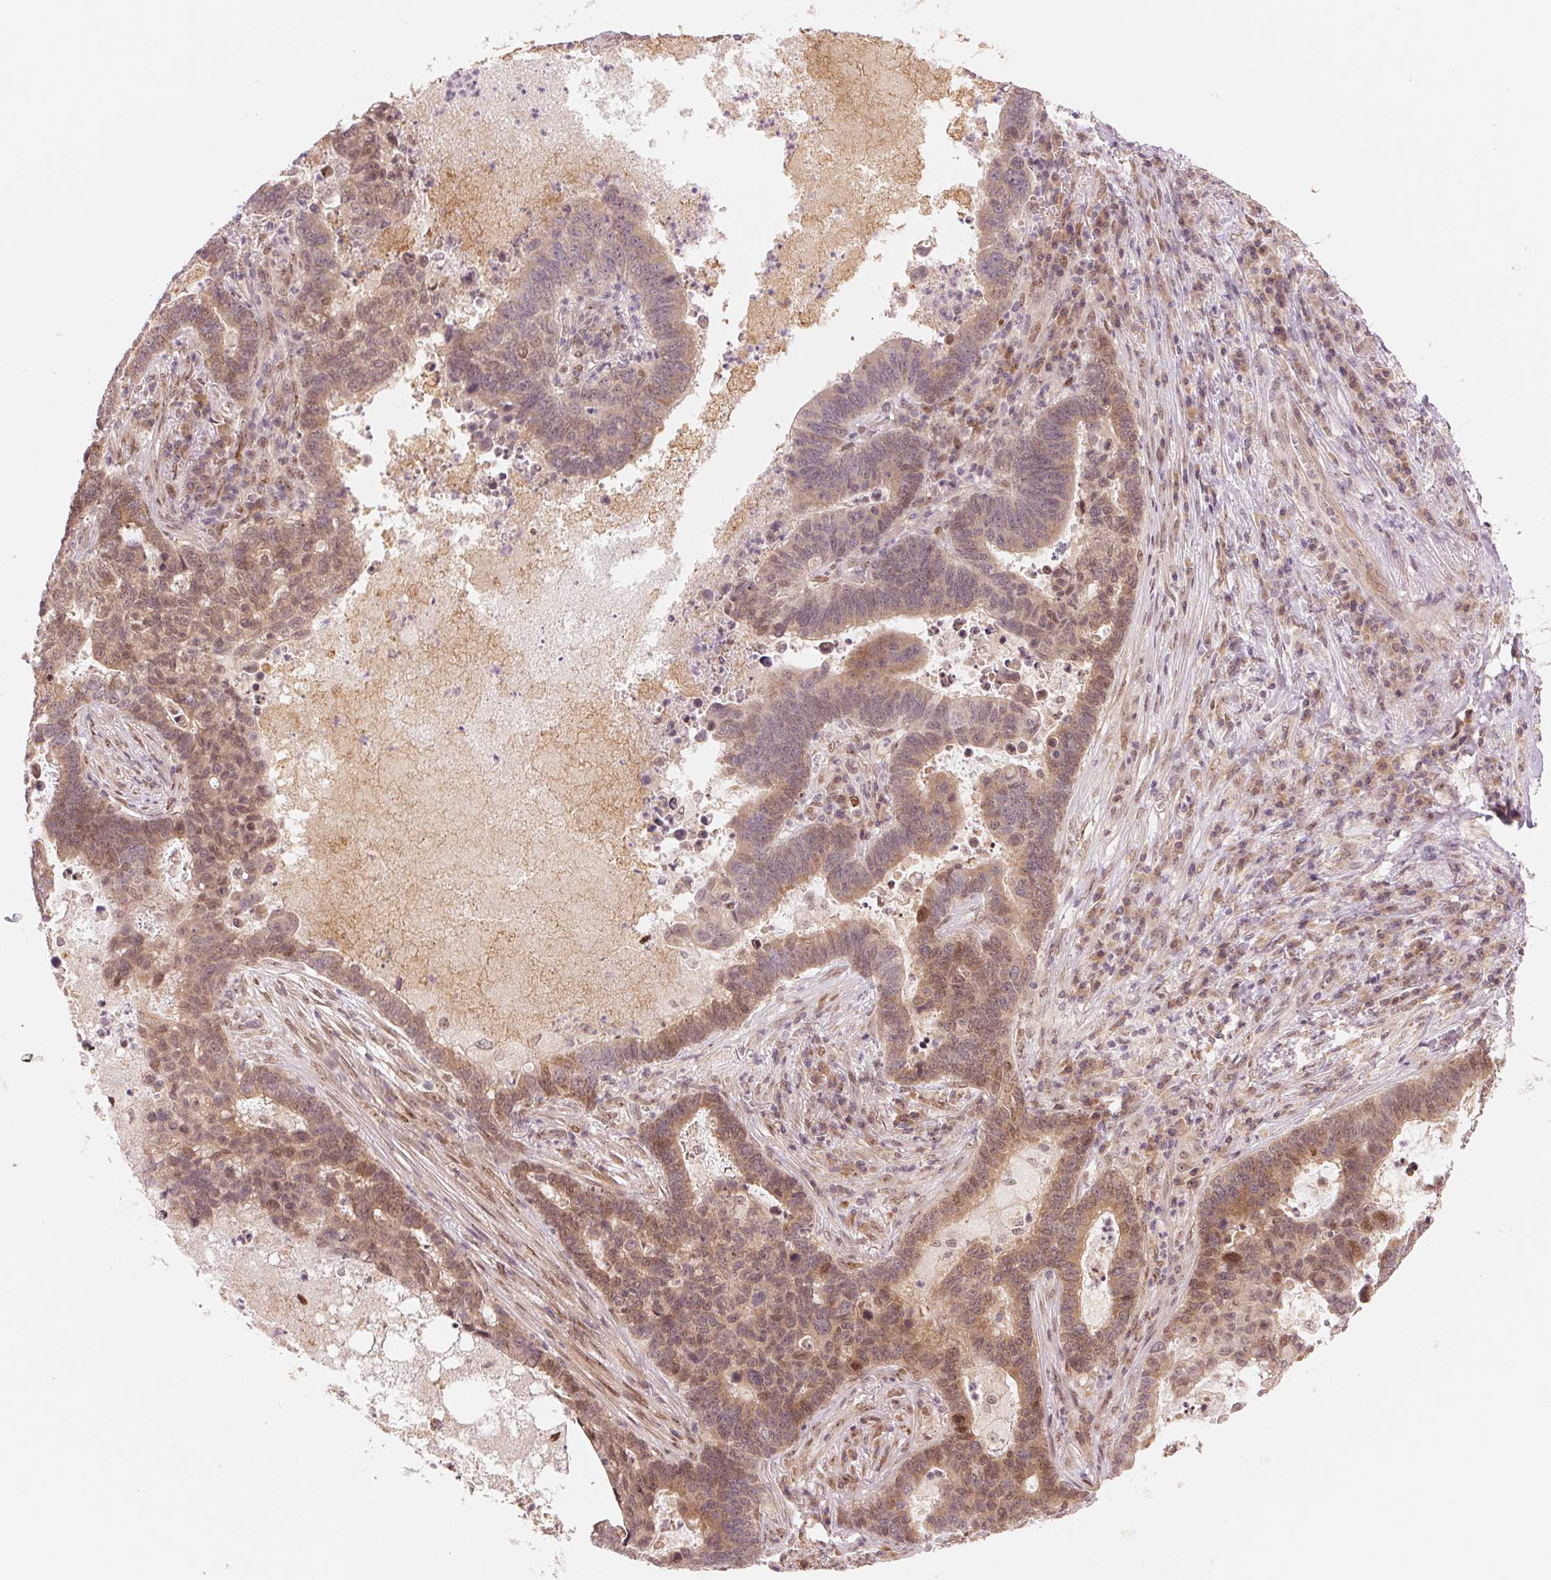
{"staining": {"intensity": "weak", "quantity": ">75%", "location": "cytoplasmic/membranous,nuclear"}, "tissue": "lung cancer", "cell_type": "Tumor cells", "image_type": "cancer", "snomed": [{"axis": "morphology", "description": "Aneuploidy"}, {"axis": "morphology", "description": "Adenocarcinoma, NOS"}, {"axis": "morphology", "description": "Adenocarcinoma primary or metastatic"}, {"axis": "topography", "description": "Lung"}], "caption": "DAB immunohistochemical staining of human lung cancer (adenocarcinoma primary or metastatic) exhibits weak cytoplasmic/membranous and nuclear protein staining in about >75% of tumor cells. (brown staining indicates protein expression, while blue staining denotes nuclei).", "gene": "ERI3", "patient": {"sex": "female", "age": 75}}